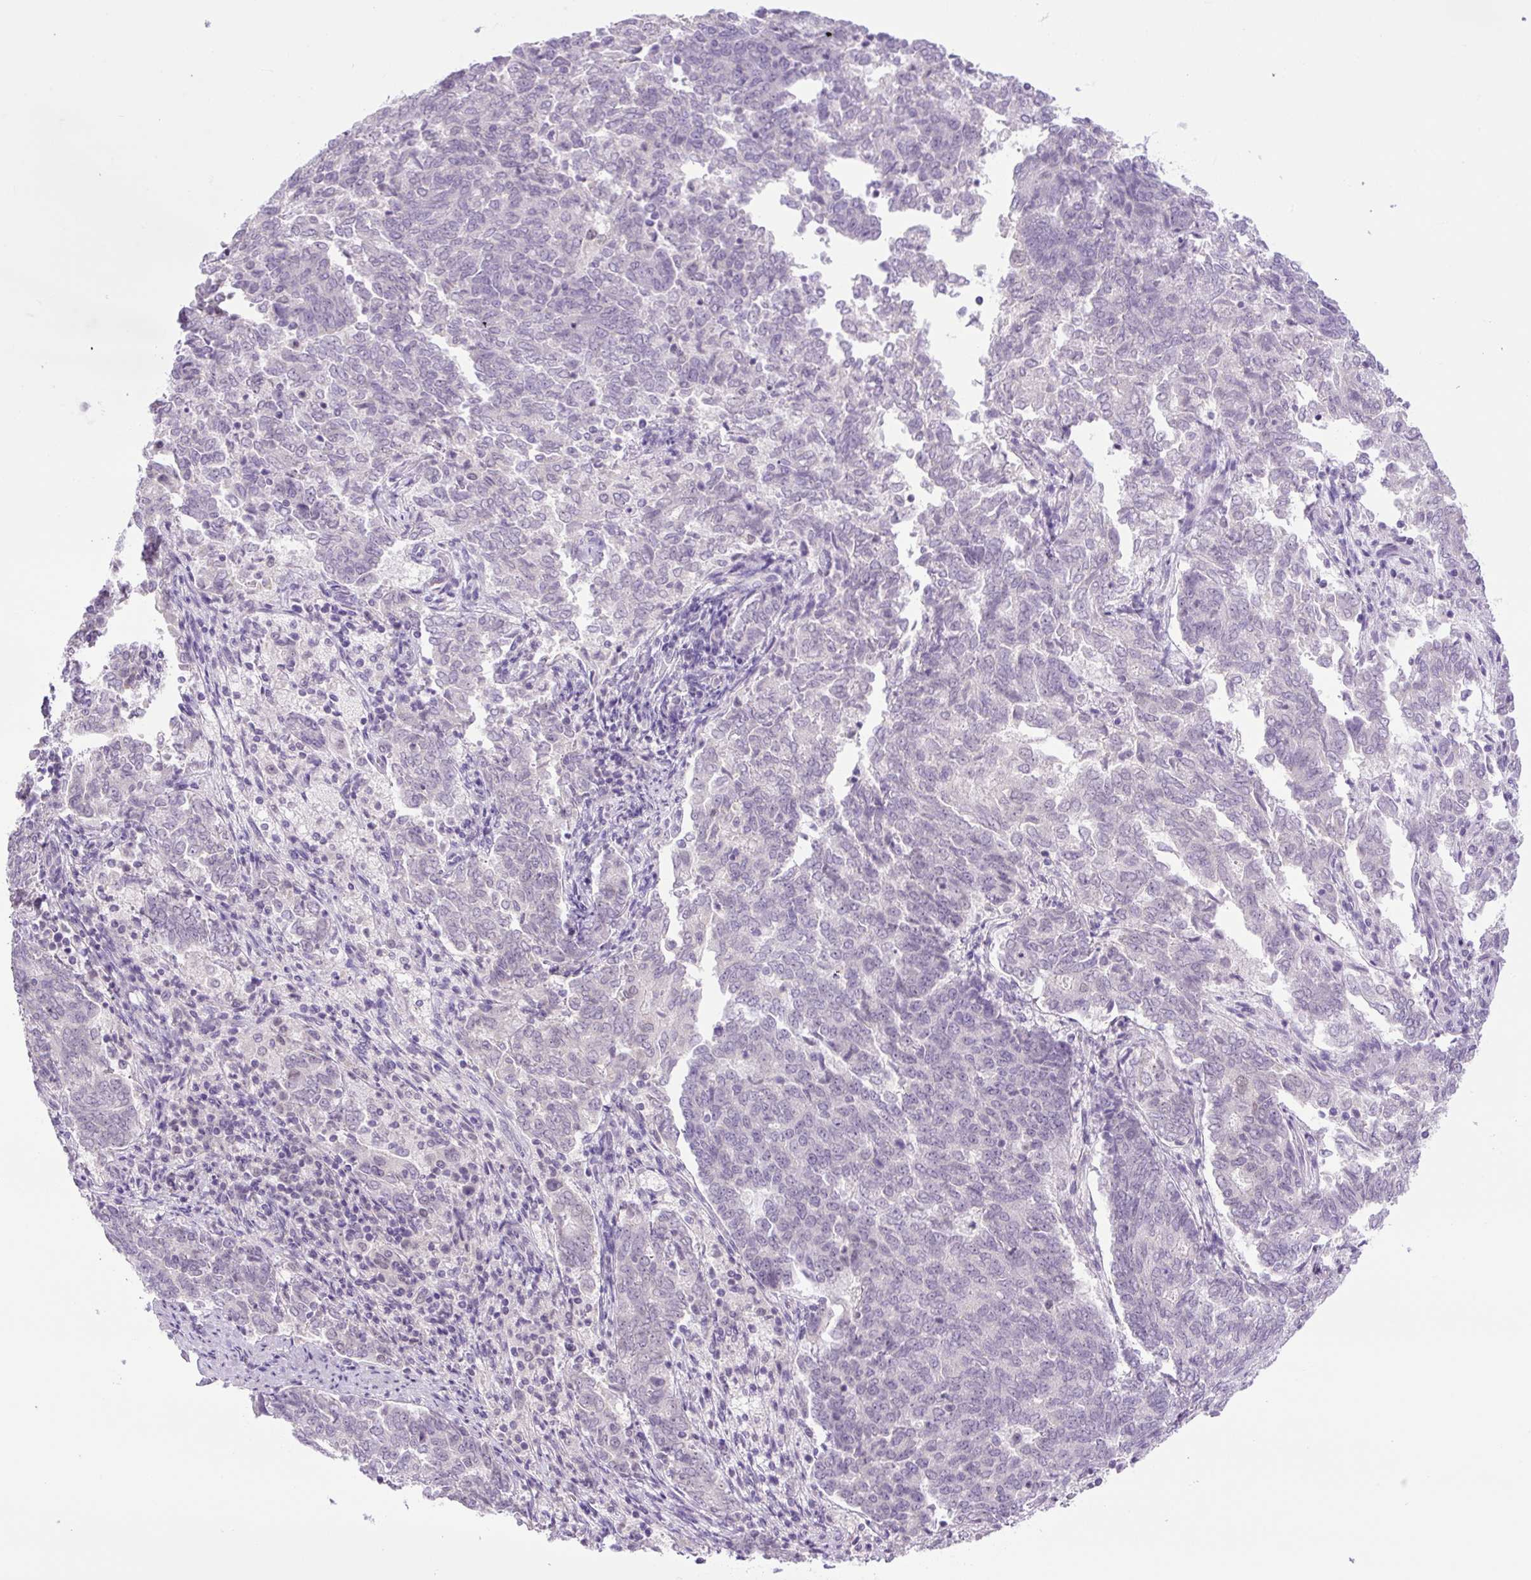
{"staining": {"intensity": "negative", "quantity": "none", "location": "none"}, "tissue": "endometrial cancer", "cell_type": "Tumor cells", "image_type": "cancer", "snomed": [{"axis": "morphology", "description": "Adenocarcinoma, NOS"}, {"axis": "topography", "description": "Endometrium"}], "caption": "The photomicrograph exhibits no staining of tumor cells in adenocarcinoma (endometrial).", "gene": "KPNA1", "patient": {"sex": "female", "age": 80}}